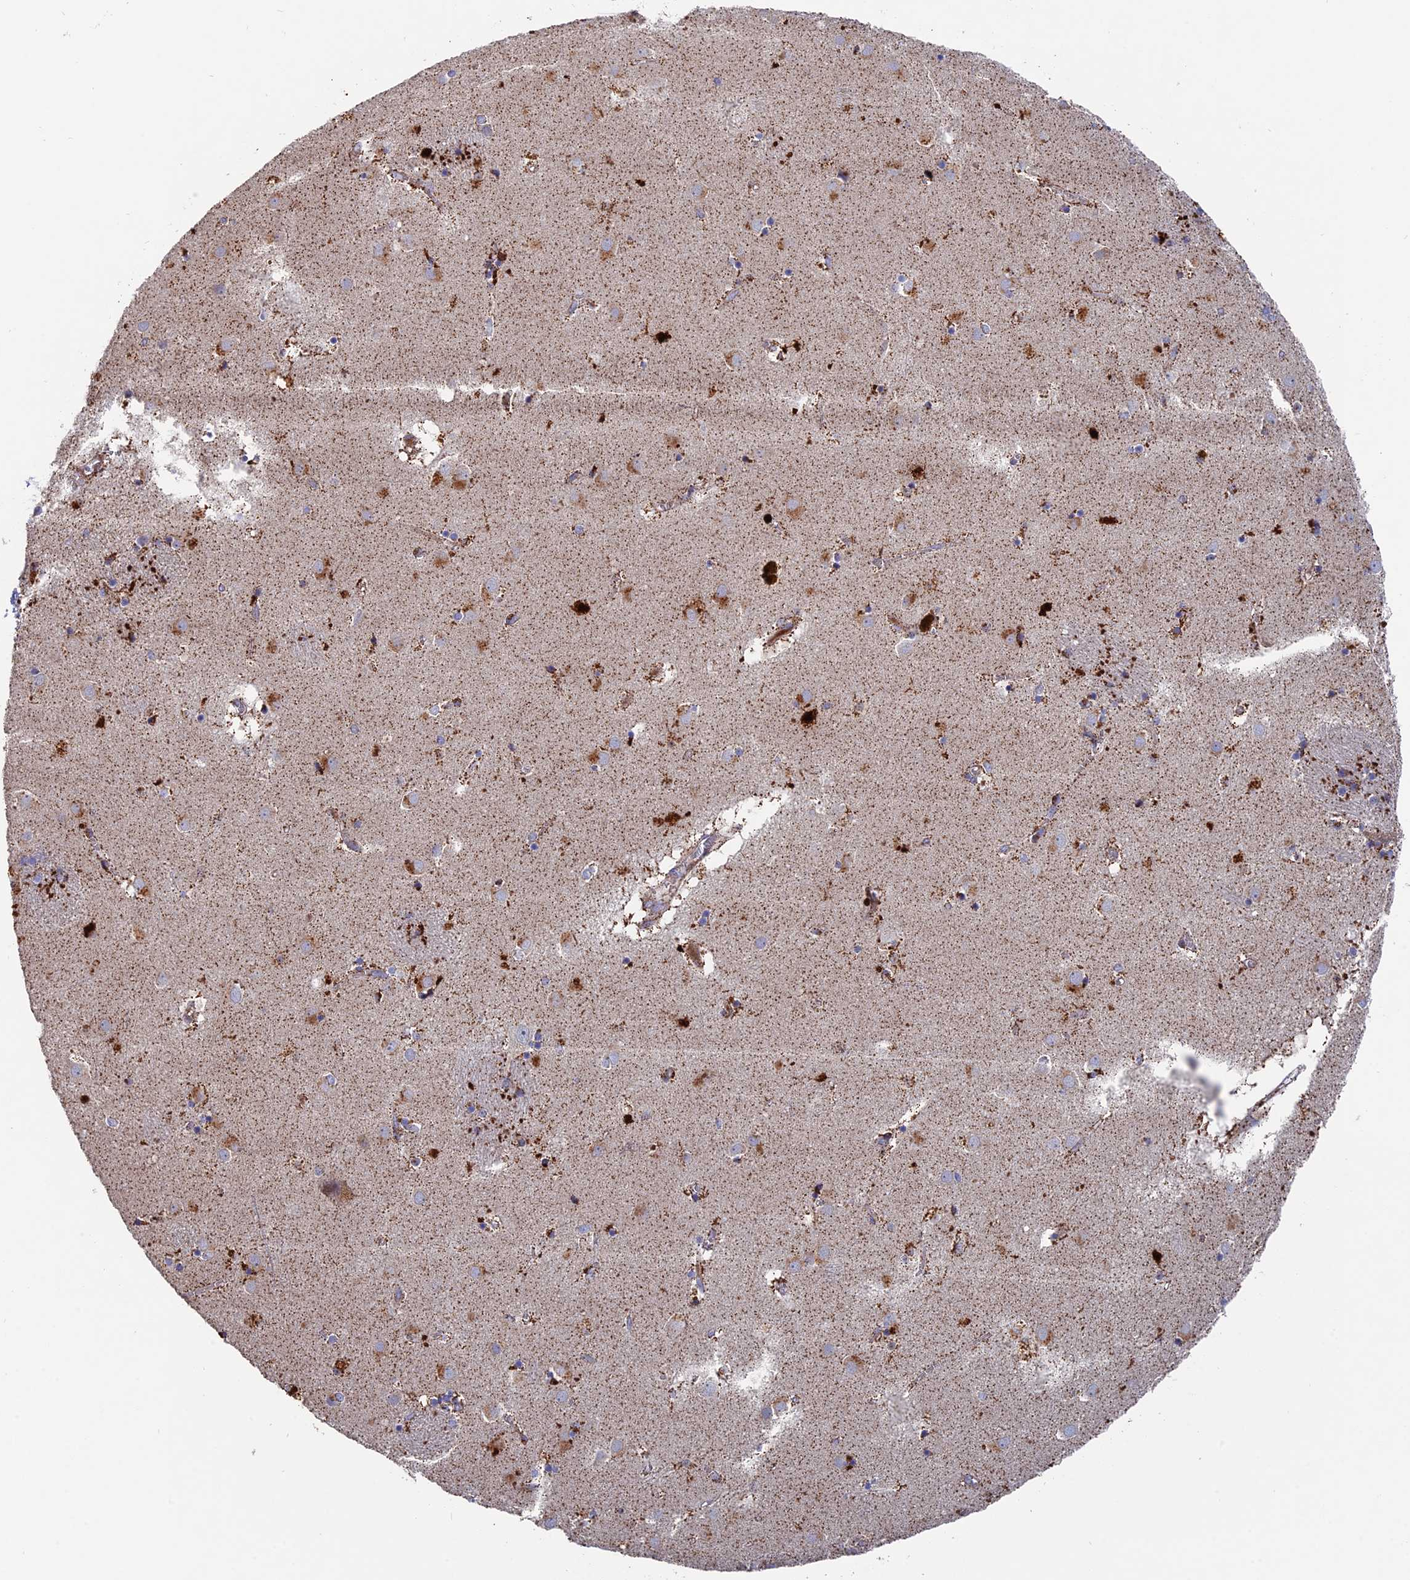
{"staining": {"intensity": "moderate", "quantity": "<25%", "location": "cytoplasmic/membranous"}, "tissue": "caudate", "cell_type": "Glial cells", "image_type": "normal", "snomed": [{"axis": "morphology", "description": "Normal tissue, NOS"}, {"axis": "topography", "description": "Lateral ventricle wall"}], "caption": "Protein expression analysis of benign caudate reveals moderate cytoplasmic/membranous staining in approximately <25% of glial cells. Using DAB (brown) and hematoxylin (blue) stains, captured at high magnification using brightfield microscopy.", "gene": "TGFA", "patient": {"sex": "male", "age": 70}}